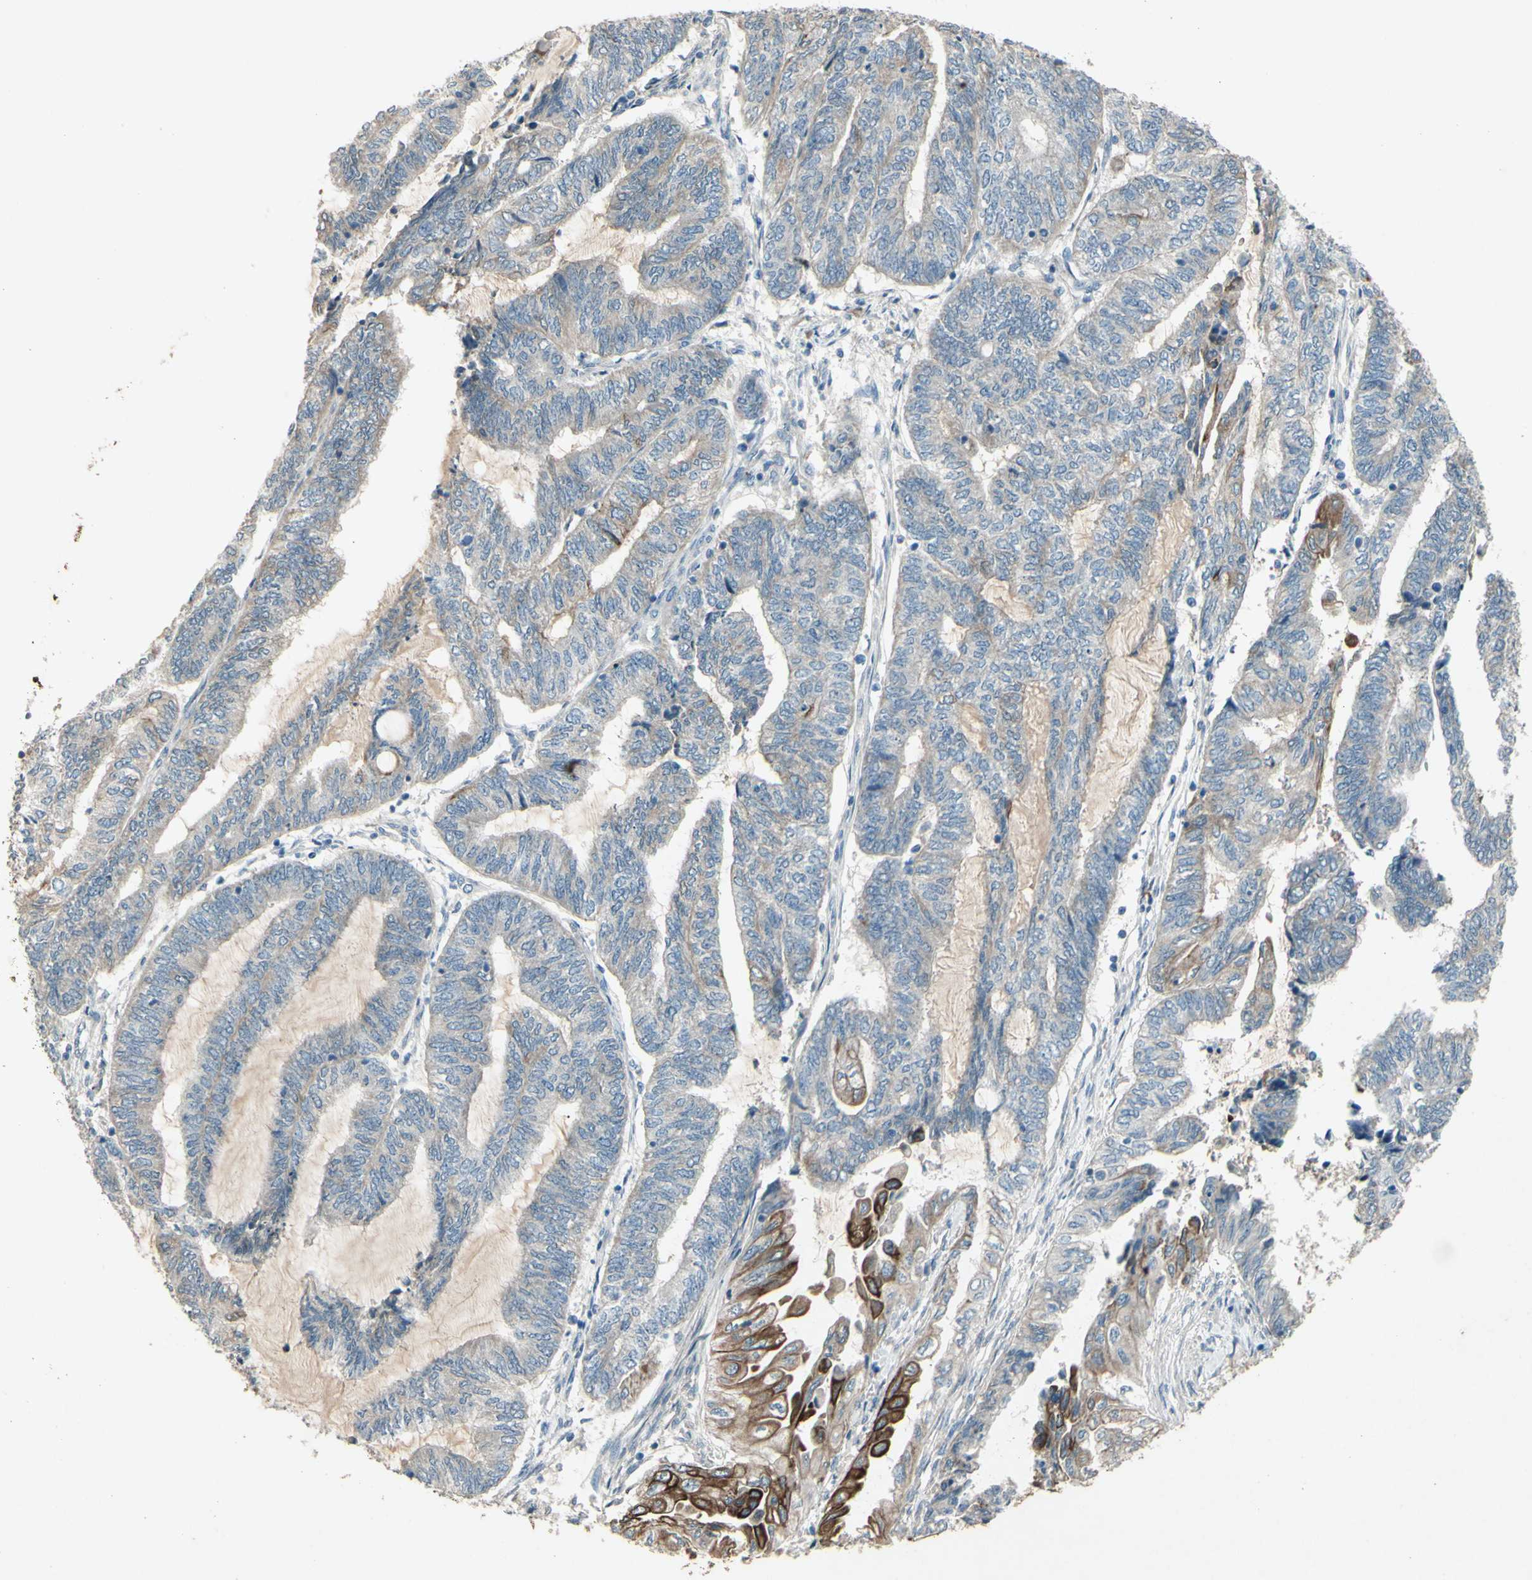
{"staining": {"intensity": "strong", "quantity": "<25%", "location": "cytoplasmic/membranous"}, "tissue": "endometrial cancer", "cell_type": "Tumor cells", "image_type": "cancer", "snomed": [{"axis": "morphology", "description": "Adenocarcinoma, NOS"}, {"axis": "topography", "description": "Uterus"}, {"axis": "topography", "description": "Endometrium"}], "caption": "Brown immunohistochemical staining in human adenocarcinoma (endometrial) shows strong cytoplasmic/membranous positivity in about <25% of tumor cells.", "gene": "TIMM21", "patient": {"sex": "female", "age": 70}}